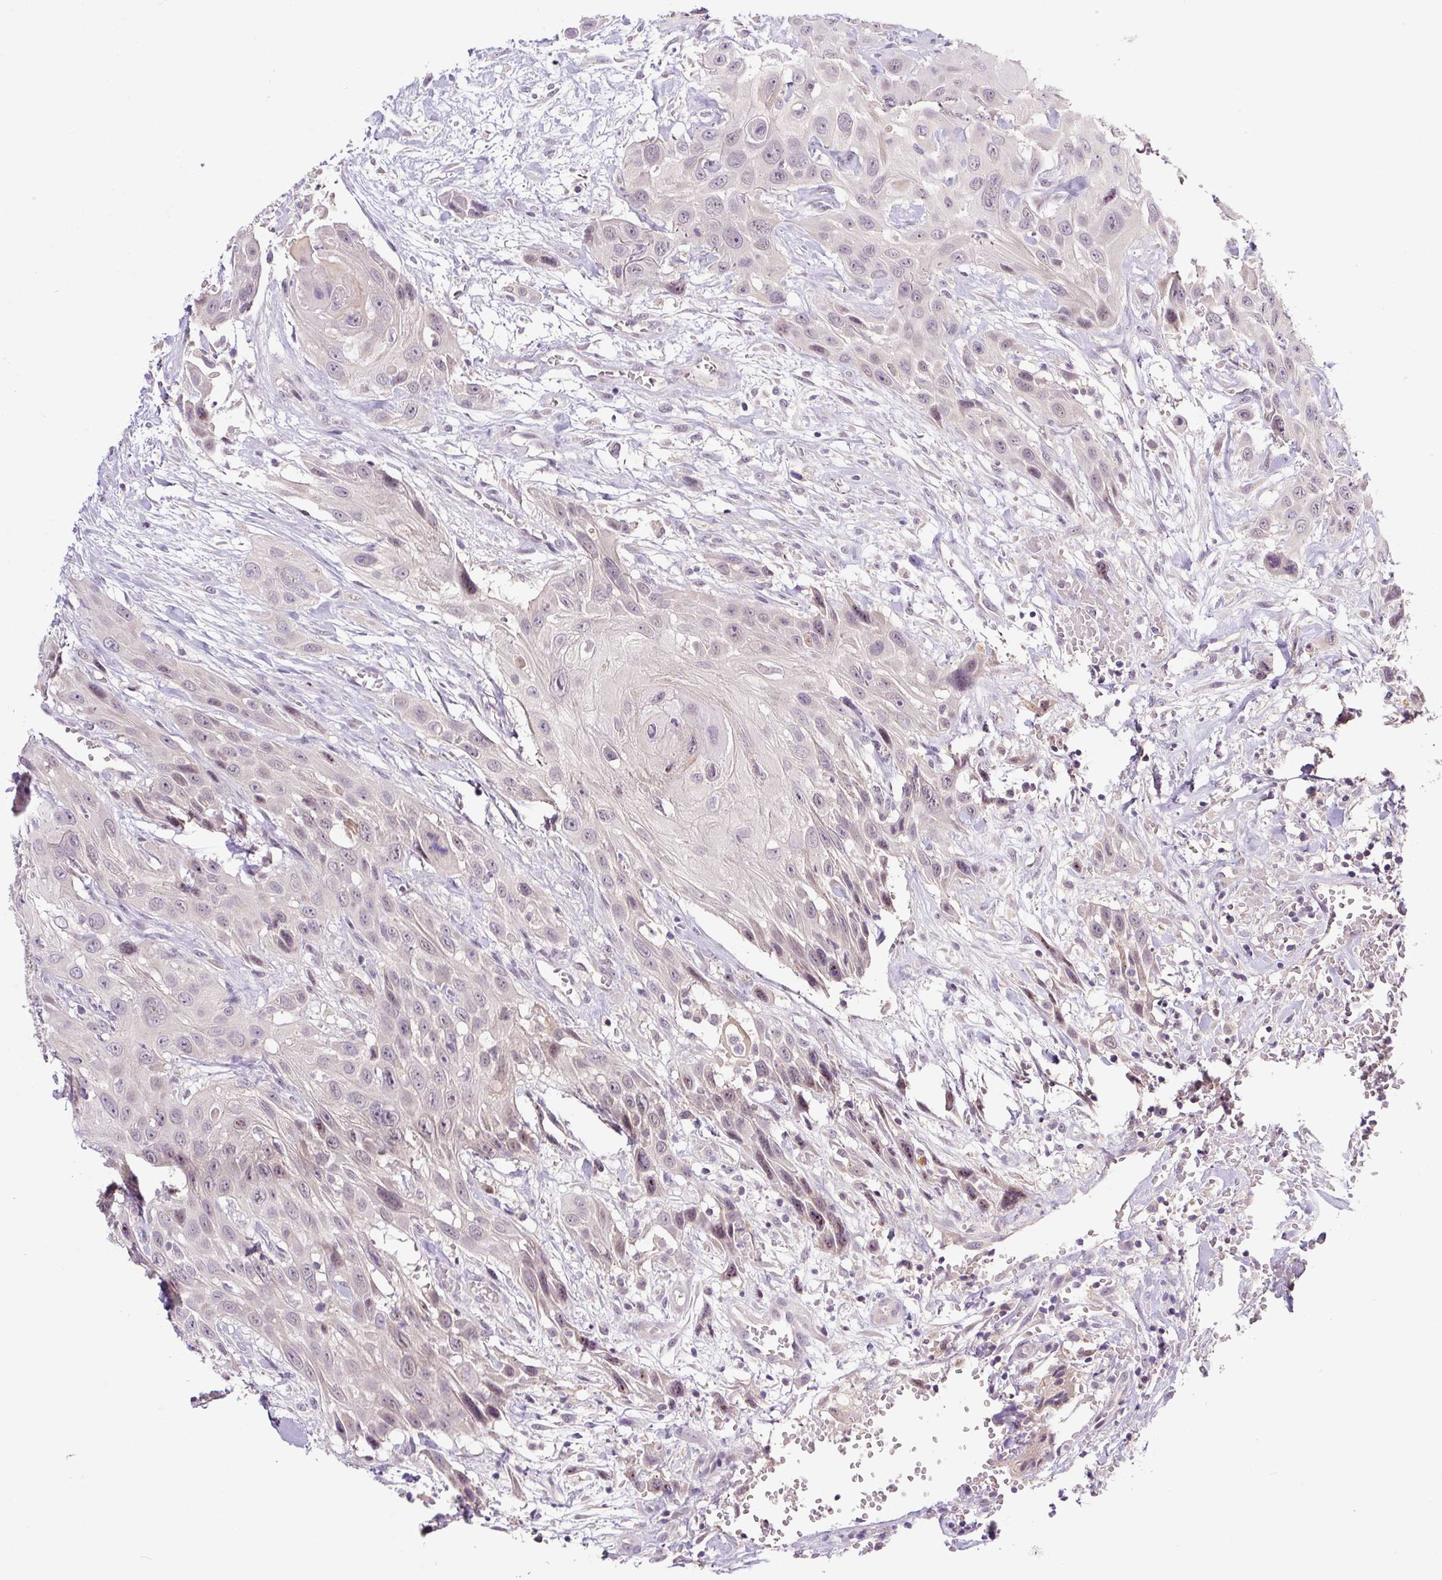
{"staining": {"intensity": "weak", "quantity": "<25%", "location": "nuclear"}, "tissue": "head and neck cancer", "cell_type": "Tumor cells", "image_type": "cancer", "snomed": [{"axis": "morphology", "description": "Squamous cell carcinoma, NOS"}, {"axis": "topography", "description": "Head-Neck"}], "caption": "An image of human head and neck squamous cell carcinoma is negative for staining in tumor cells.", "gene": "PRKAA2", "patient": {"sex": "male", "age": 81}}